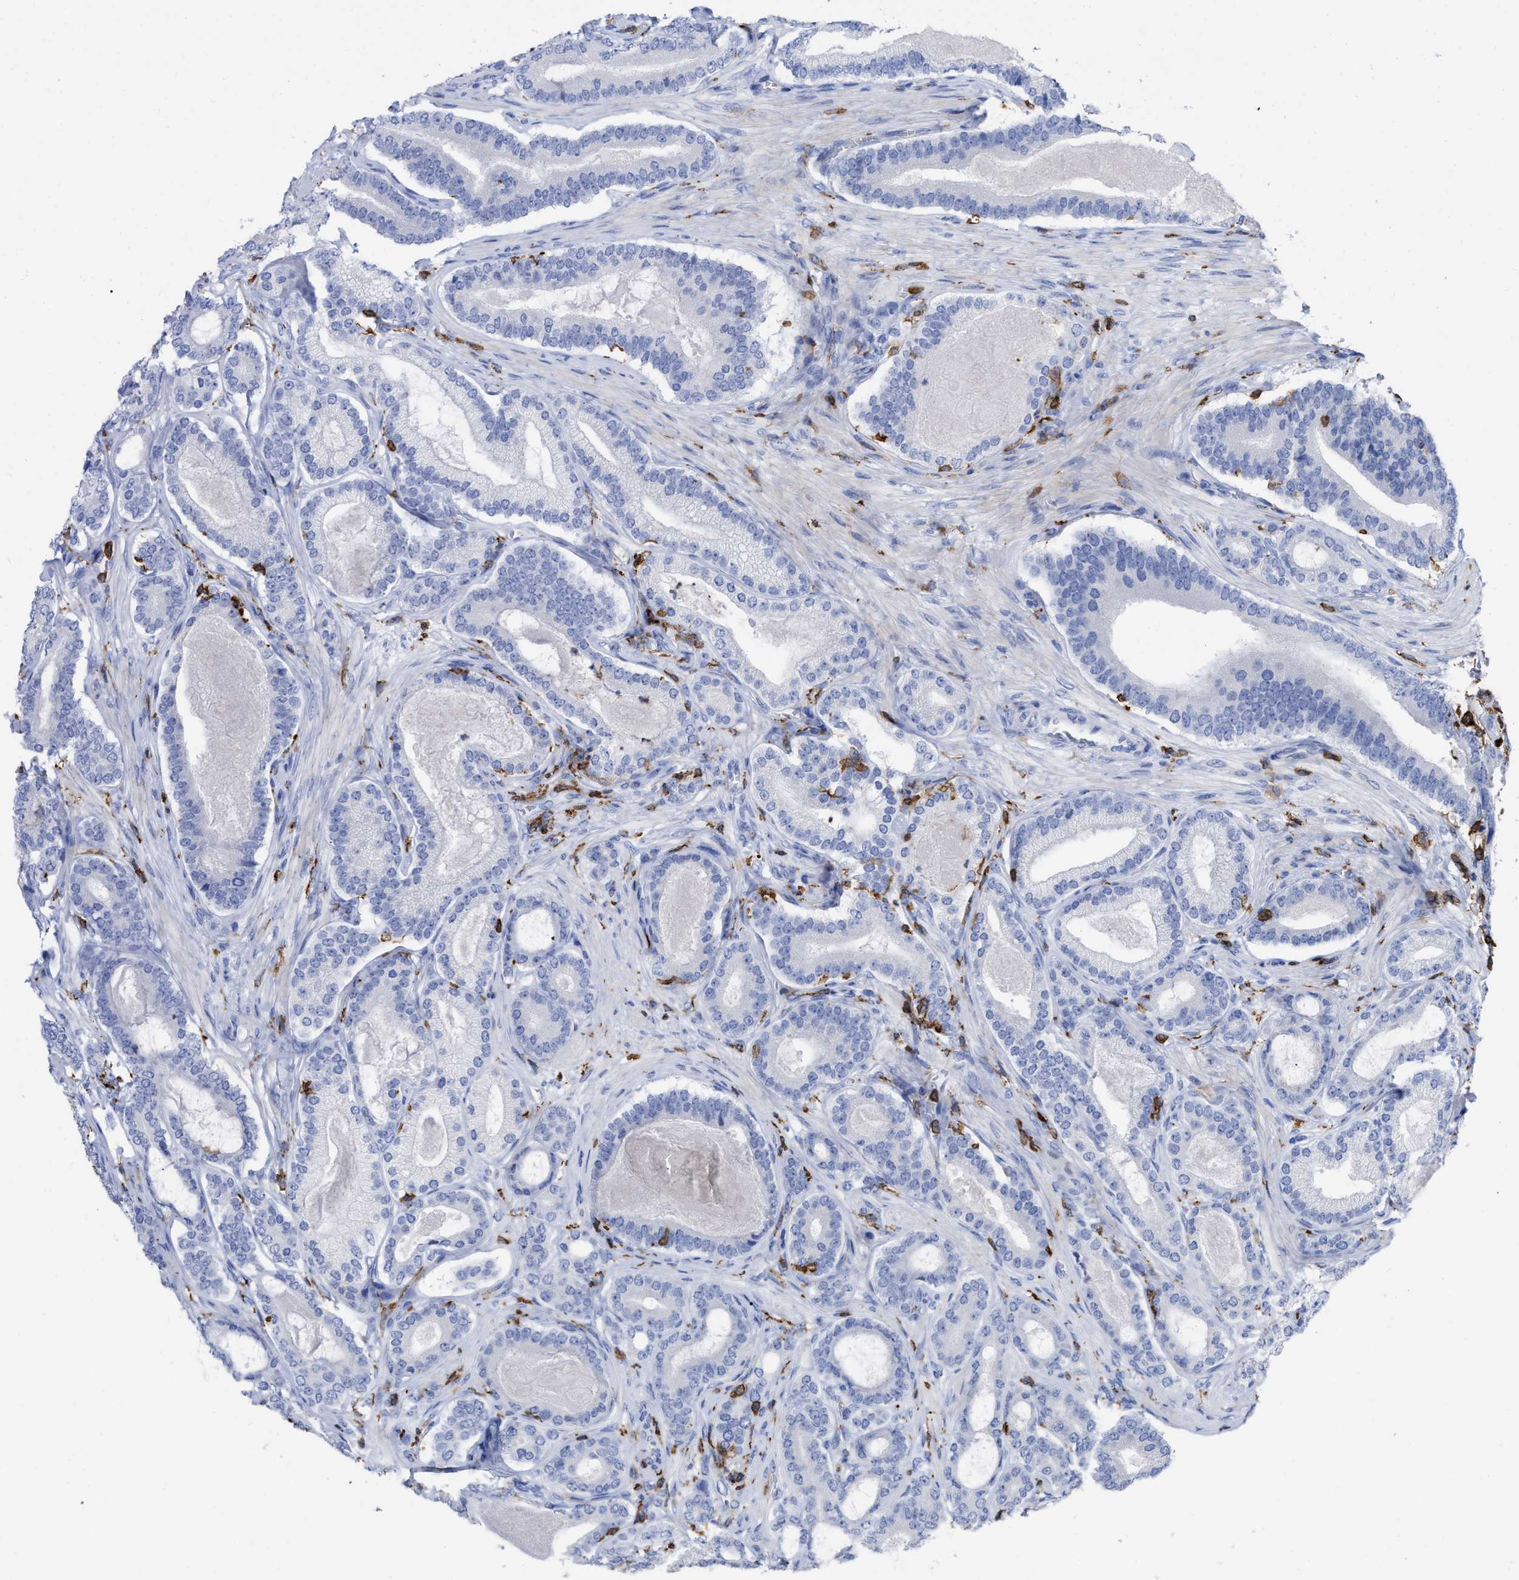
{"staining": {"intensity": "negative", "quantity": "none", "location": "none"}, "tissue": "prostate cancer", "cell_type": "Tumor cells", "image_type": "cancer", "snomed": [{"axis": "morphology", "description": "Adenocarcinoma, High grade"}, {"axis": "topography", "description": "Prostate"}], "caption": "Tumor cells are negative for protein expression in human prostate cancer.", "gene": "HCLS1", "patient": {"sex": "male", "age": 60}}